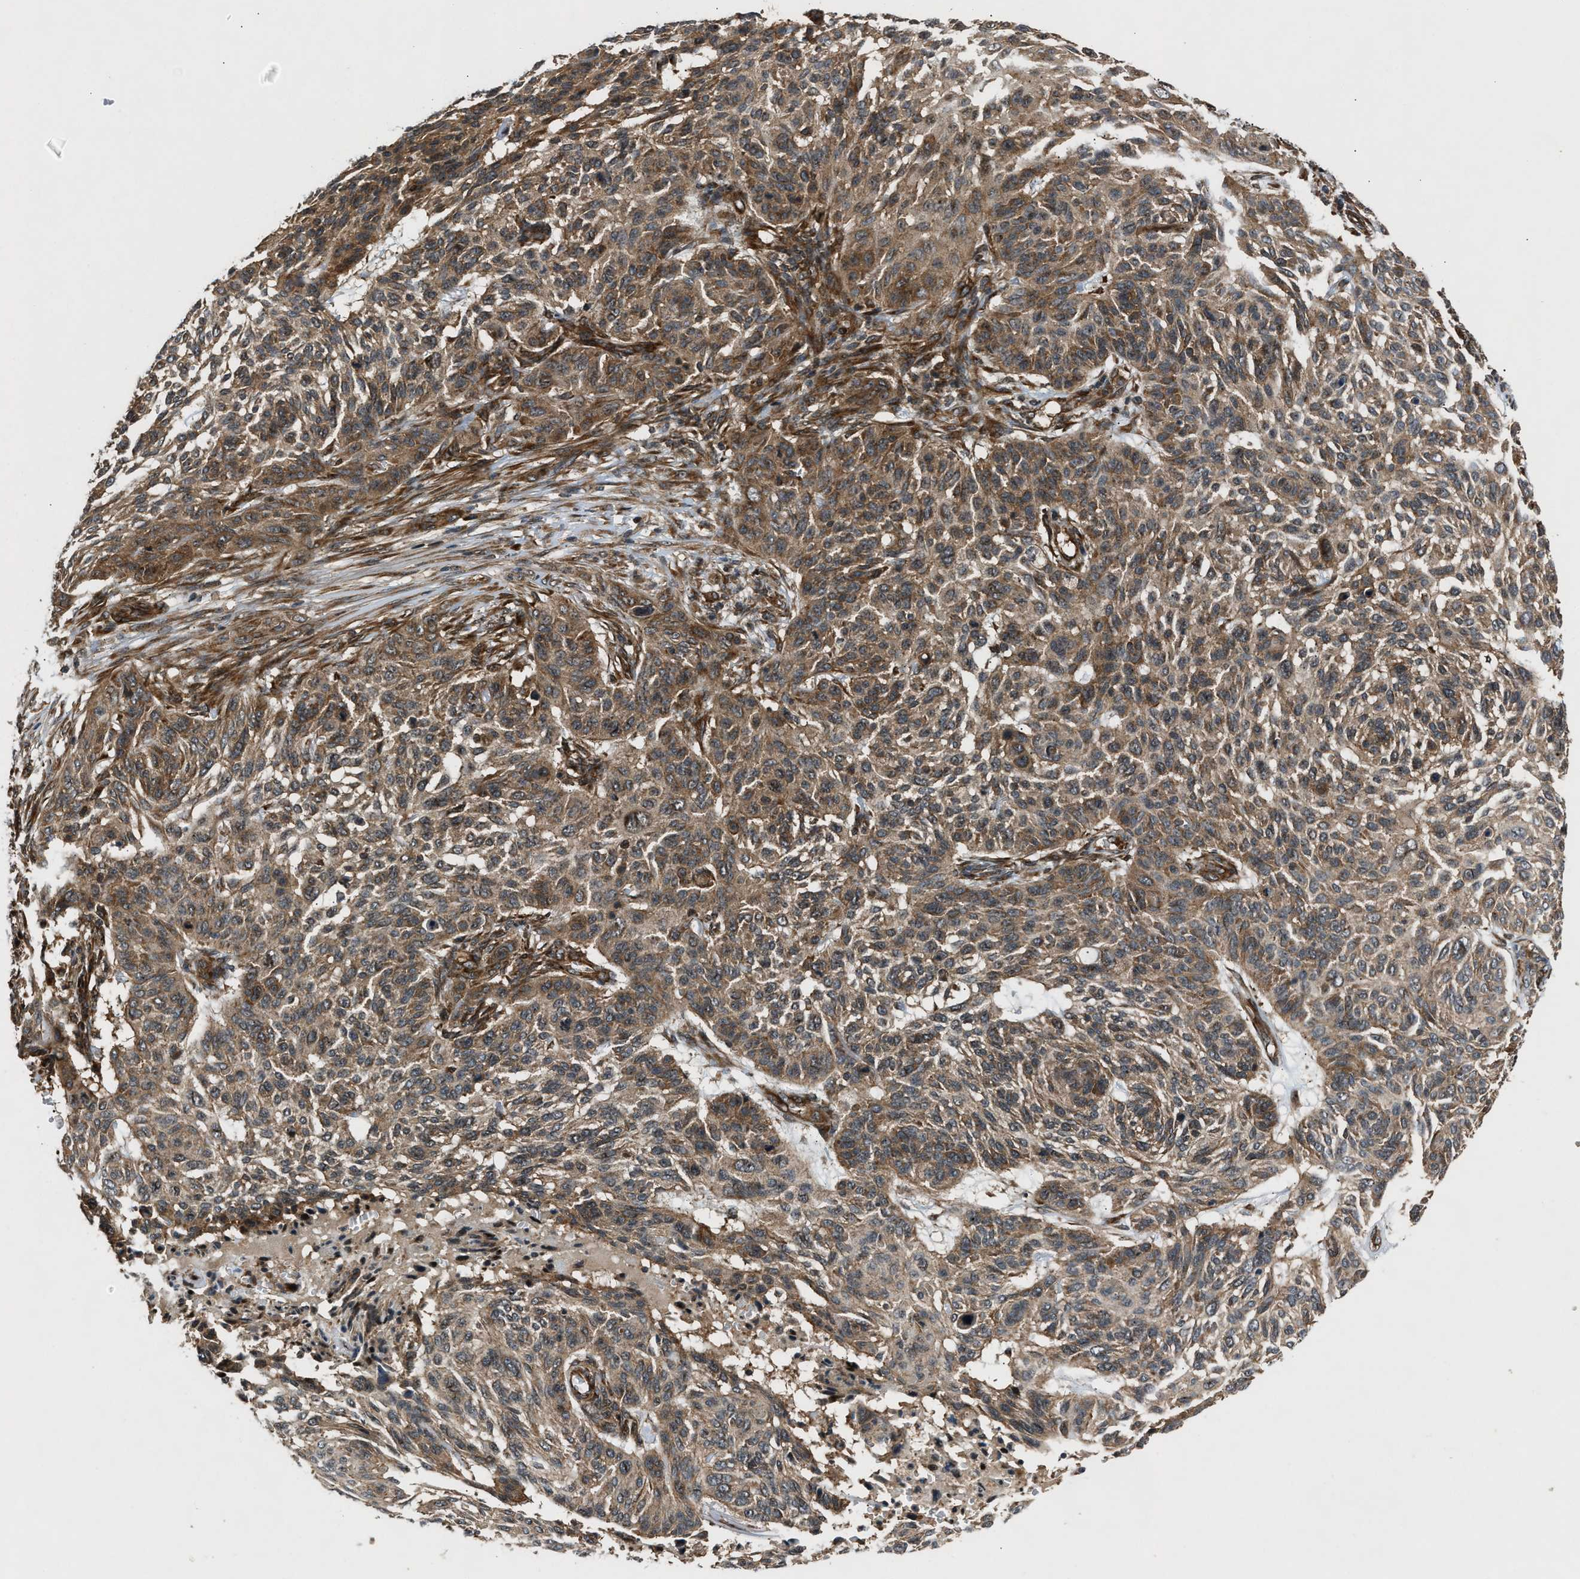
{"staining": {"intensity": "moderate", "quantity": ">75%", "location": "cytoplasmic/membranous"}, "tissue": "skin cancer", "cell_type": "Tumor cells", "image_type": "cancer", "snomed": [{"axis": "morphology", "description": "Basal cell carcinoma"}, {"axis": "topography", "description": "Skin"}], "caption": "Skin cancer (basal cell carcinoma) stained for a protein (brown) shows moderate cytoplasmic/membranous positive positivity in about >75% of tumor cells.", "gene": "PNPLA8", "patient": {"sex": "male", "age": 85}}